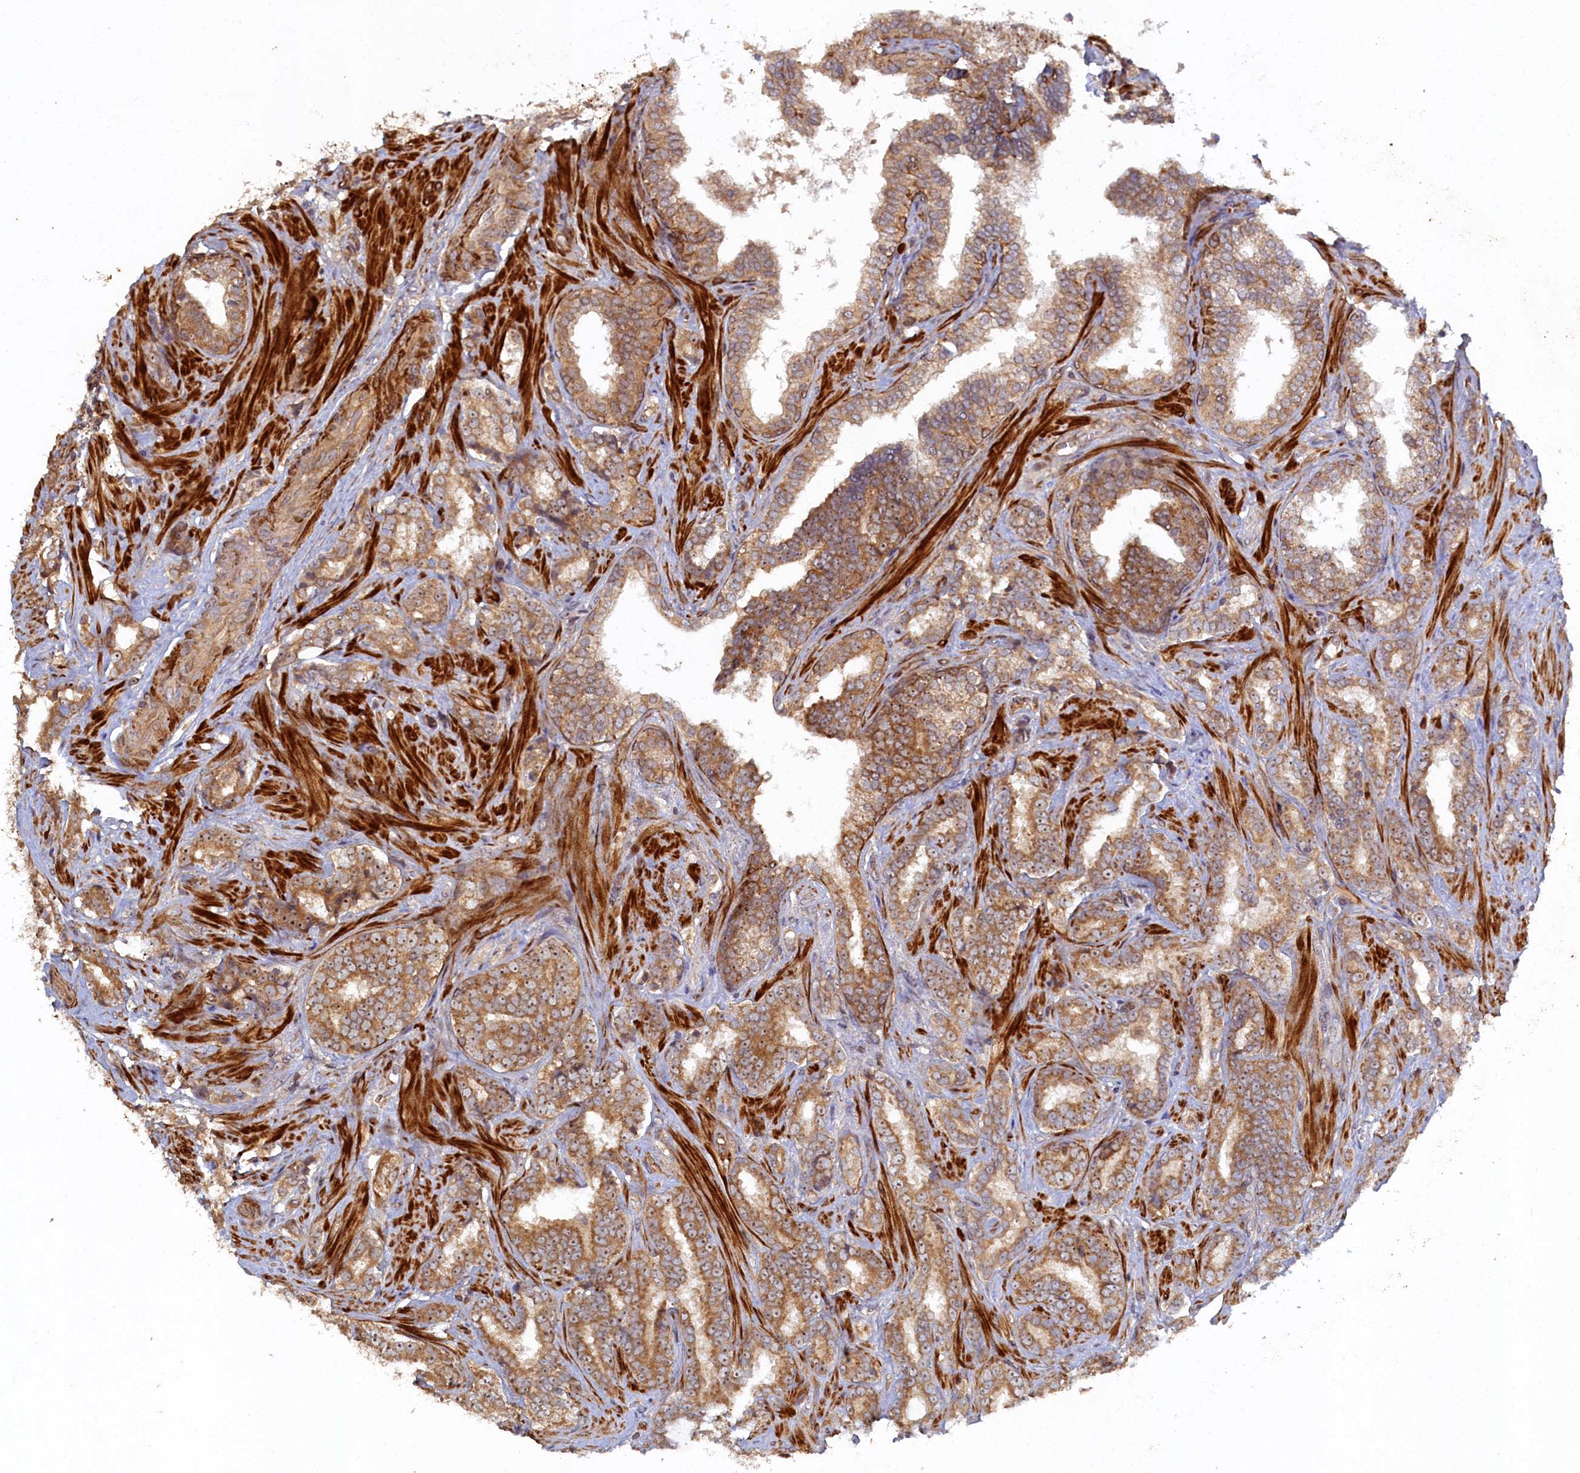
{"staining": {"intensity": "moderate", "quantity": ">75%", "location": "cytoplasmic/membranous"}, "tissue": "prostate cancer", "cell_type": "Tumor cells", "image_type": "cancer", "snomed": [{"axis": "morphology", "description": "Adenocarcinoma, High grade"}, {"axis": "topography", "description": "Prostate and seminal vesicle, NOS"}], "caption": "A brown stain shows moderate cytoplasmic/membranous staining of a protein in prostate cancer (adenocarcinoma (high-grade)) tumor cells.", "gene": "CEP20", "patient": {"sex": "male", "age": 67}}